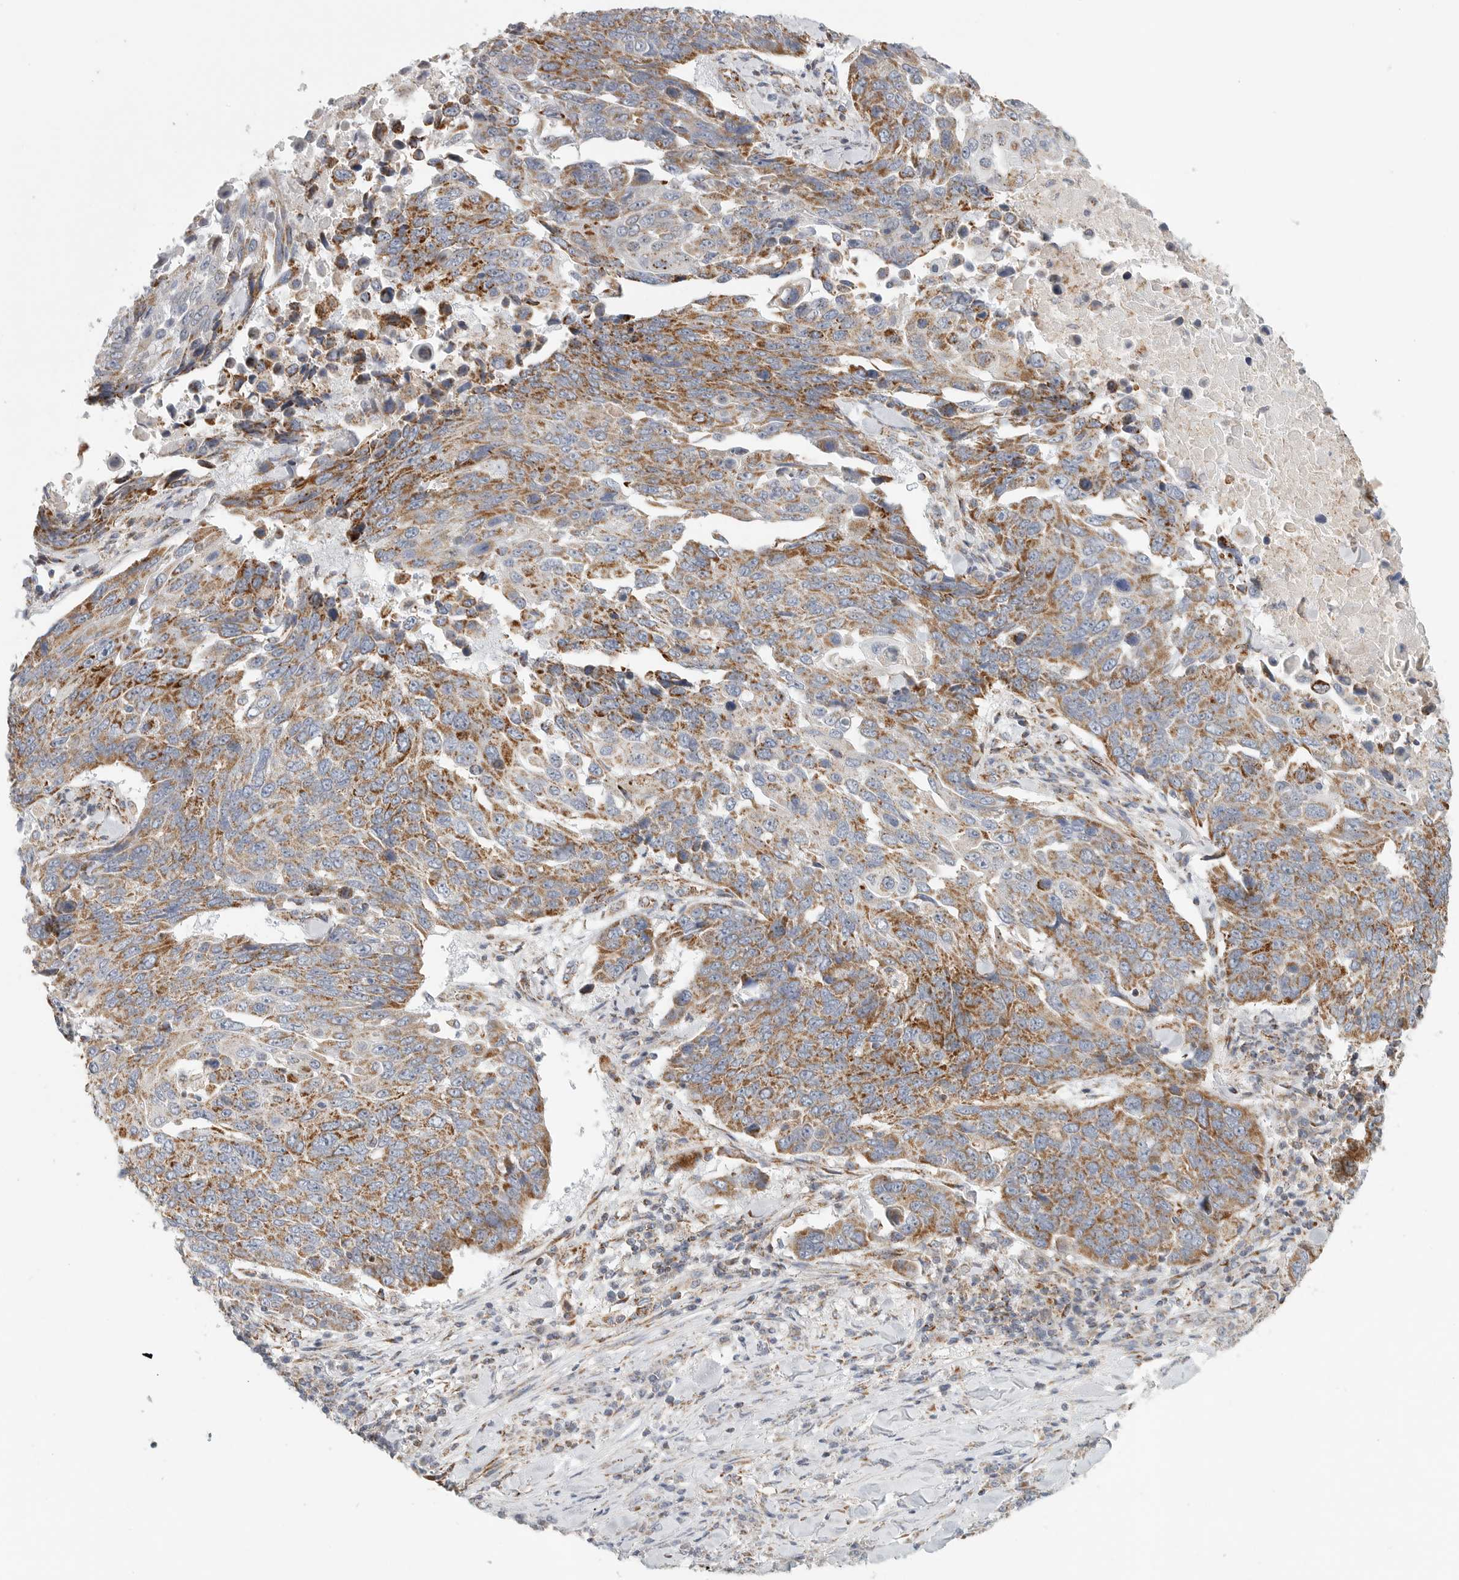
{"staining": {"intensity": "moderate", "quantity": ">75%", "location": "cytoplasmic/membranous"}, "tissue": "lung cancer", "cell_type": "Tumor cells", "image_type": "cancer", "snomed": [{"axis": "morphology", "description": "Squamous cell carcinoma, NOS"}, {"axis": "topography", "description": "Lung"}], "caption": "High-magnification brightfield microscopy of squamous cell carcinoma (lung) stained with DAB (brown) and counterstained with hematoxylin (blue). tumor cells exhibit moderate cytoplasmic/membranous expression is appreciated in about>75% of cells.", "gene": "SLC25A26", "patient": {"sex": "male", "age": 66}}